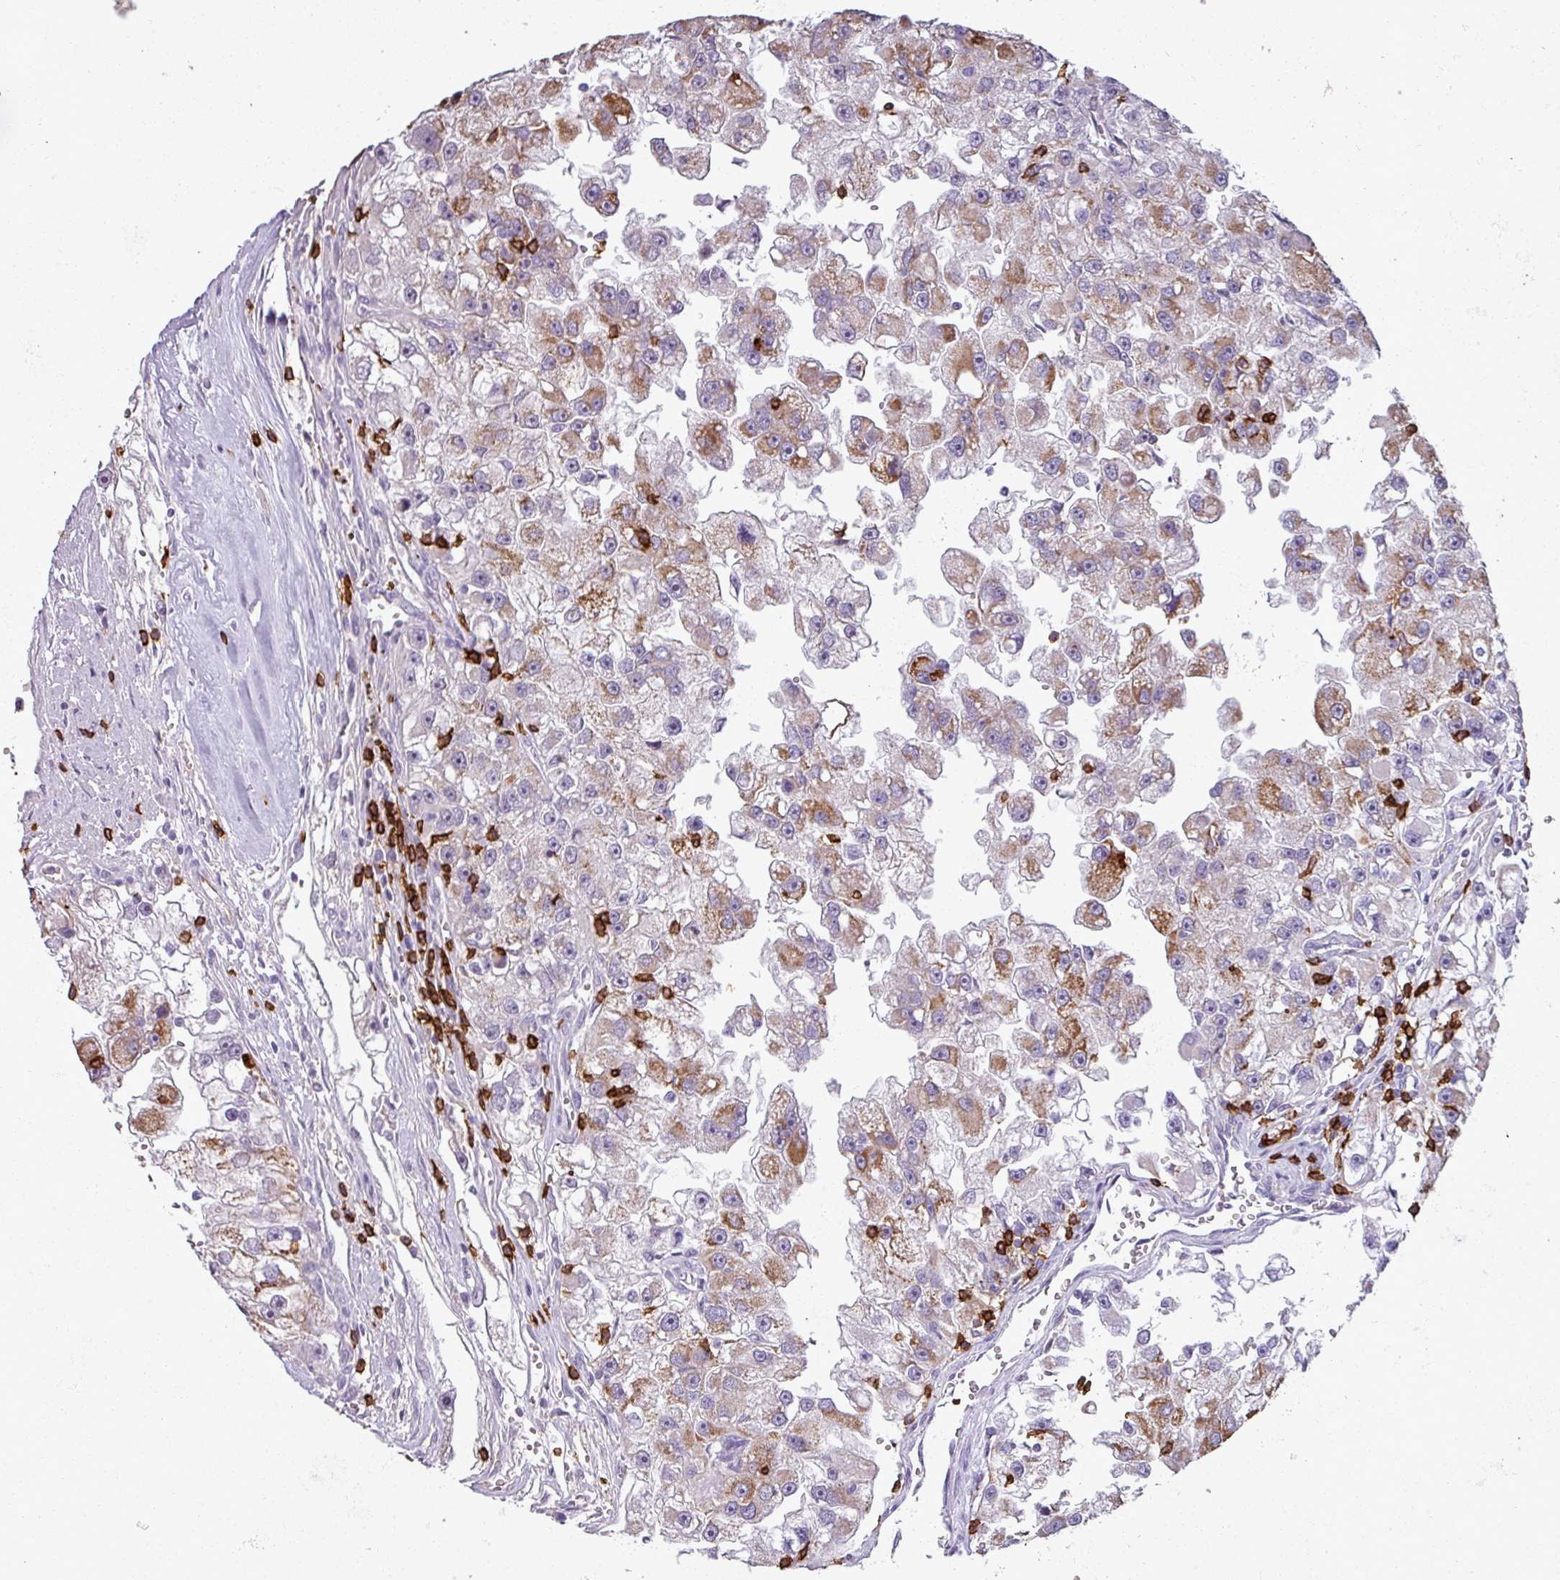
{"staining": {"intensity": "moderate", "quantity": ">75%", "location": "cytoplasmic/membranous"}, "tissue": "renal cancer", "cell_type": "Tumor cells", "image_type": "cancer", "snomed": [{"axis": "morphology", "description": "Adenocarcinoma, NOS"}, {"axis": "topography", "description": "Kidney"}], "caption": "Brown immunohistochemical staining in human renal adenocarcinoma shows moderate cytoplasmic/membranous staining in about >75% of tumor cells. (DAB = brown stain, brightfield microscopy at high magnification).", "gene": "CD8A", "patient": {"sex": "male", "age": 63}}